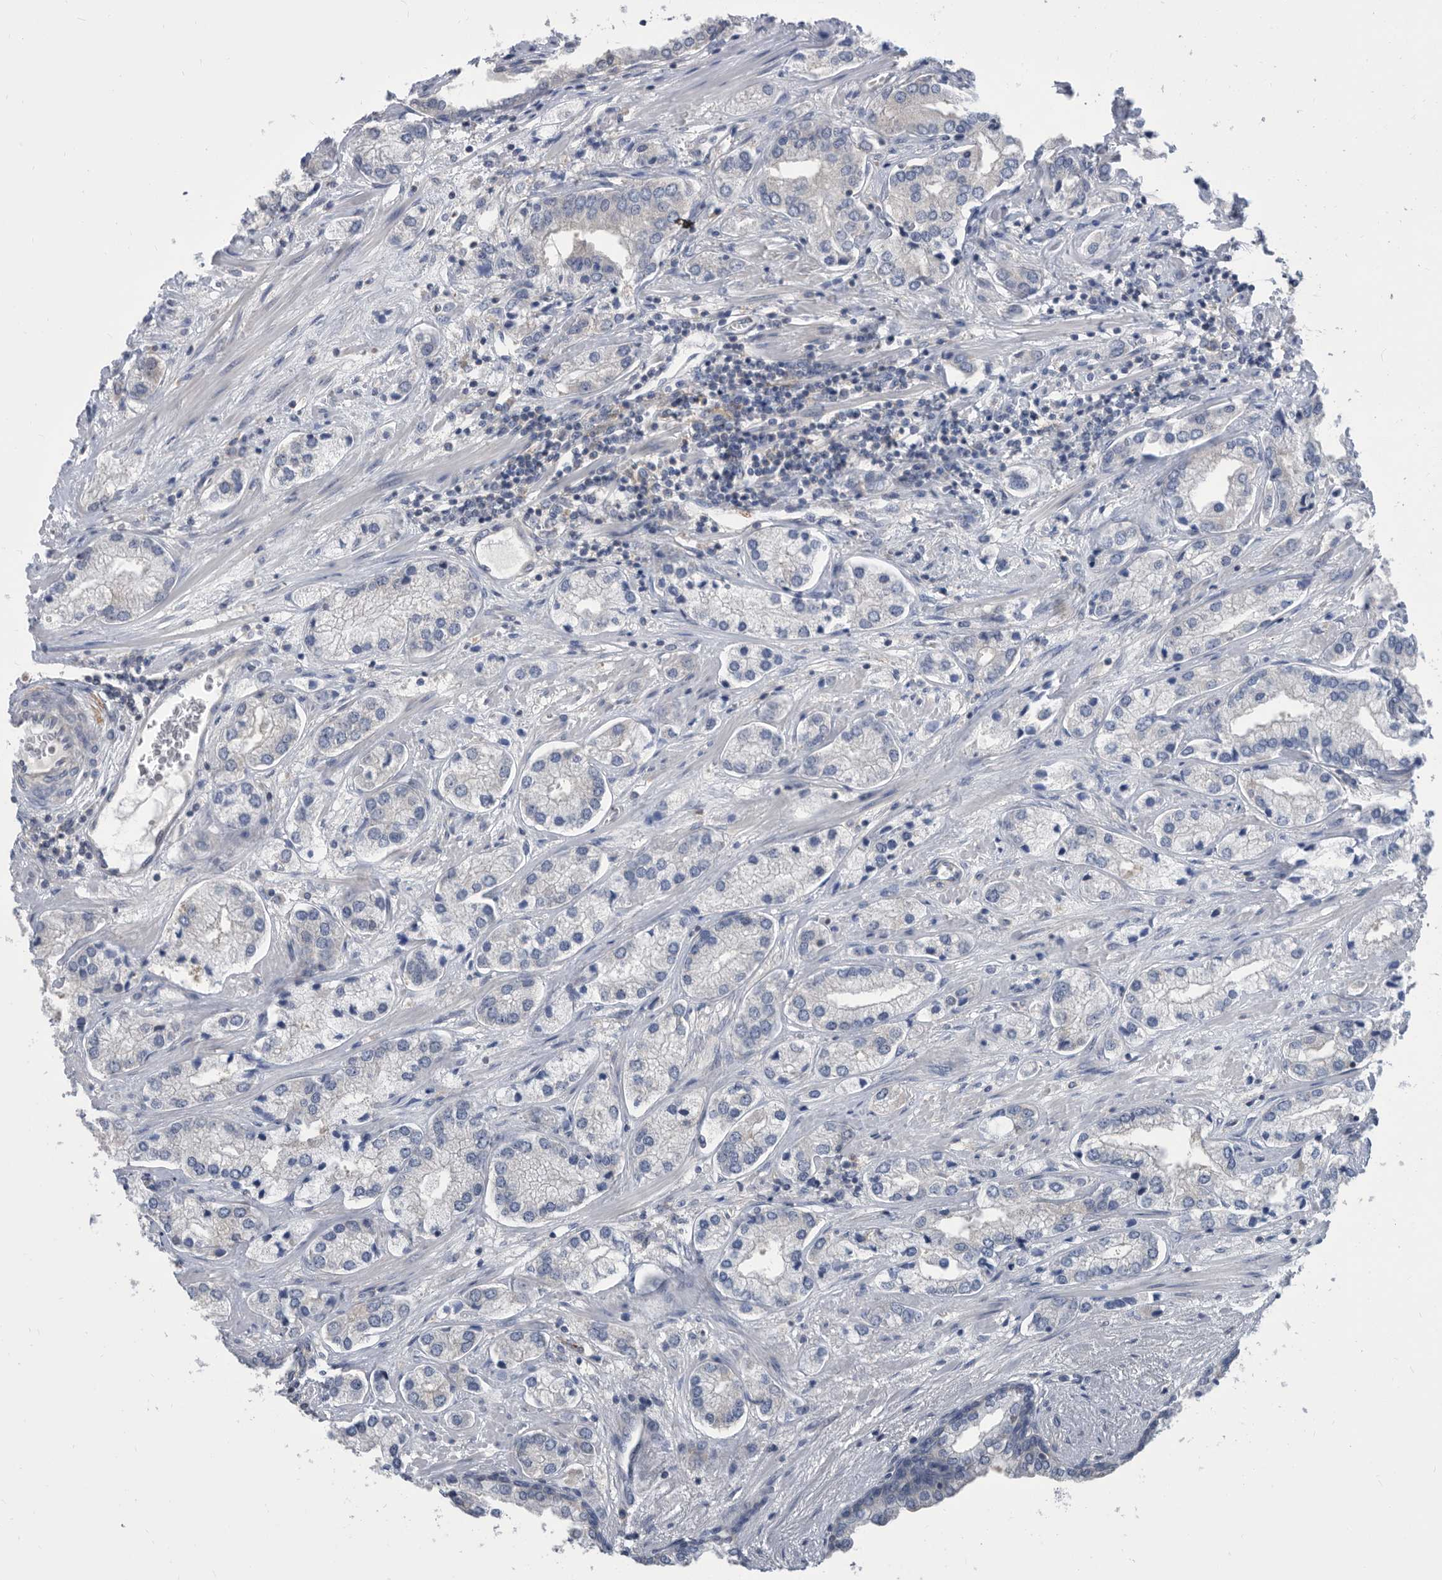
{"staining": {"intensity": "negative", "quantity": "none", "location": "none"}, "tissue": "prostate cancer", "cell_type": "Tumor cells", "image_type": "cancer", "snomed": [{"axis": "morphology", "description": "Adenocarcinoma, High grade"}, {"axis": "topography", "description": "Prostate"}], "caption": "Tumor cells show no significant positivity in prostate cancer (adenocarcinoma (high-grade)).", "gene": "CCT4", "patient": {"sex": "male", "age": 66}}